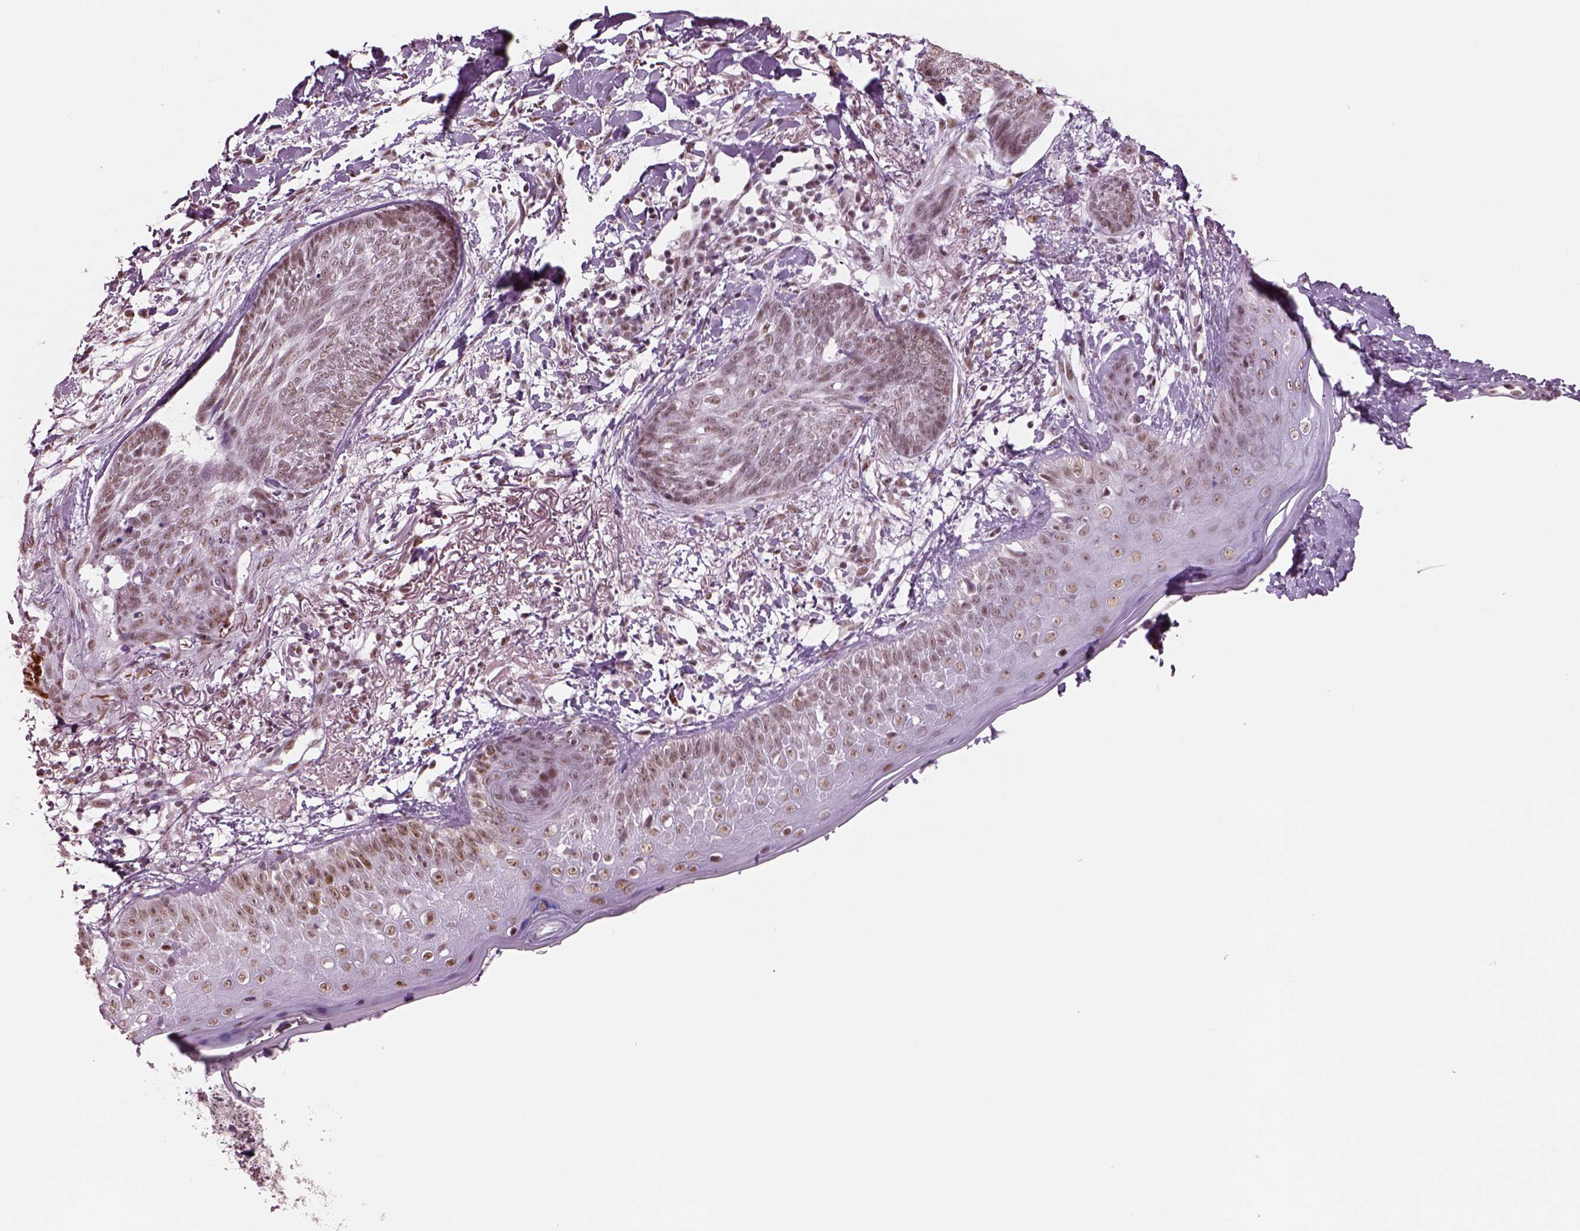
{"staining": {"intensity": "moderate", "quantity": ">75%", "location": "nuclear"}, "tissue": "skin cancer", "cell_type": "Tumor cells", "image_type": "cancer", "snomed": [{"axis": "morphology", "description": "Normal tissue, NOS"}, {"axis": "morphology", "description": "Basal cell carcinoma"}, {"axis": "topography", "description": "Skin"}], "caption": "Tumor cells display medium levels of moderate nuclear expression in approximately >75% of cells in human skin cancer (basal cell carcinoma). Using DAB (3,3'-diaminobenzidine) (brown) and hematoxylin (blue) stains, captured at high magnification using brightfield microscopy.", "gene": "SEPHS1", "patient": {"sex": "male", "age": 84}}